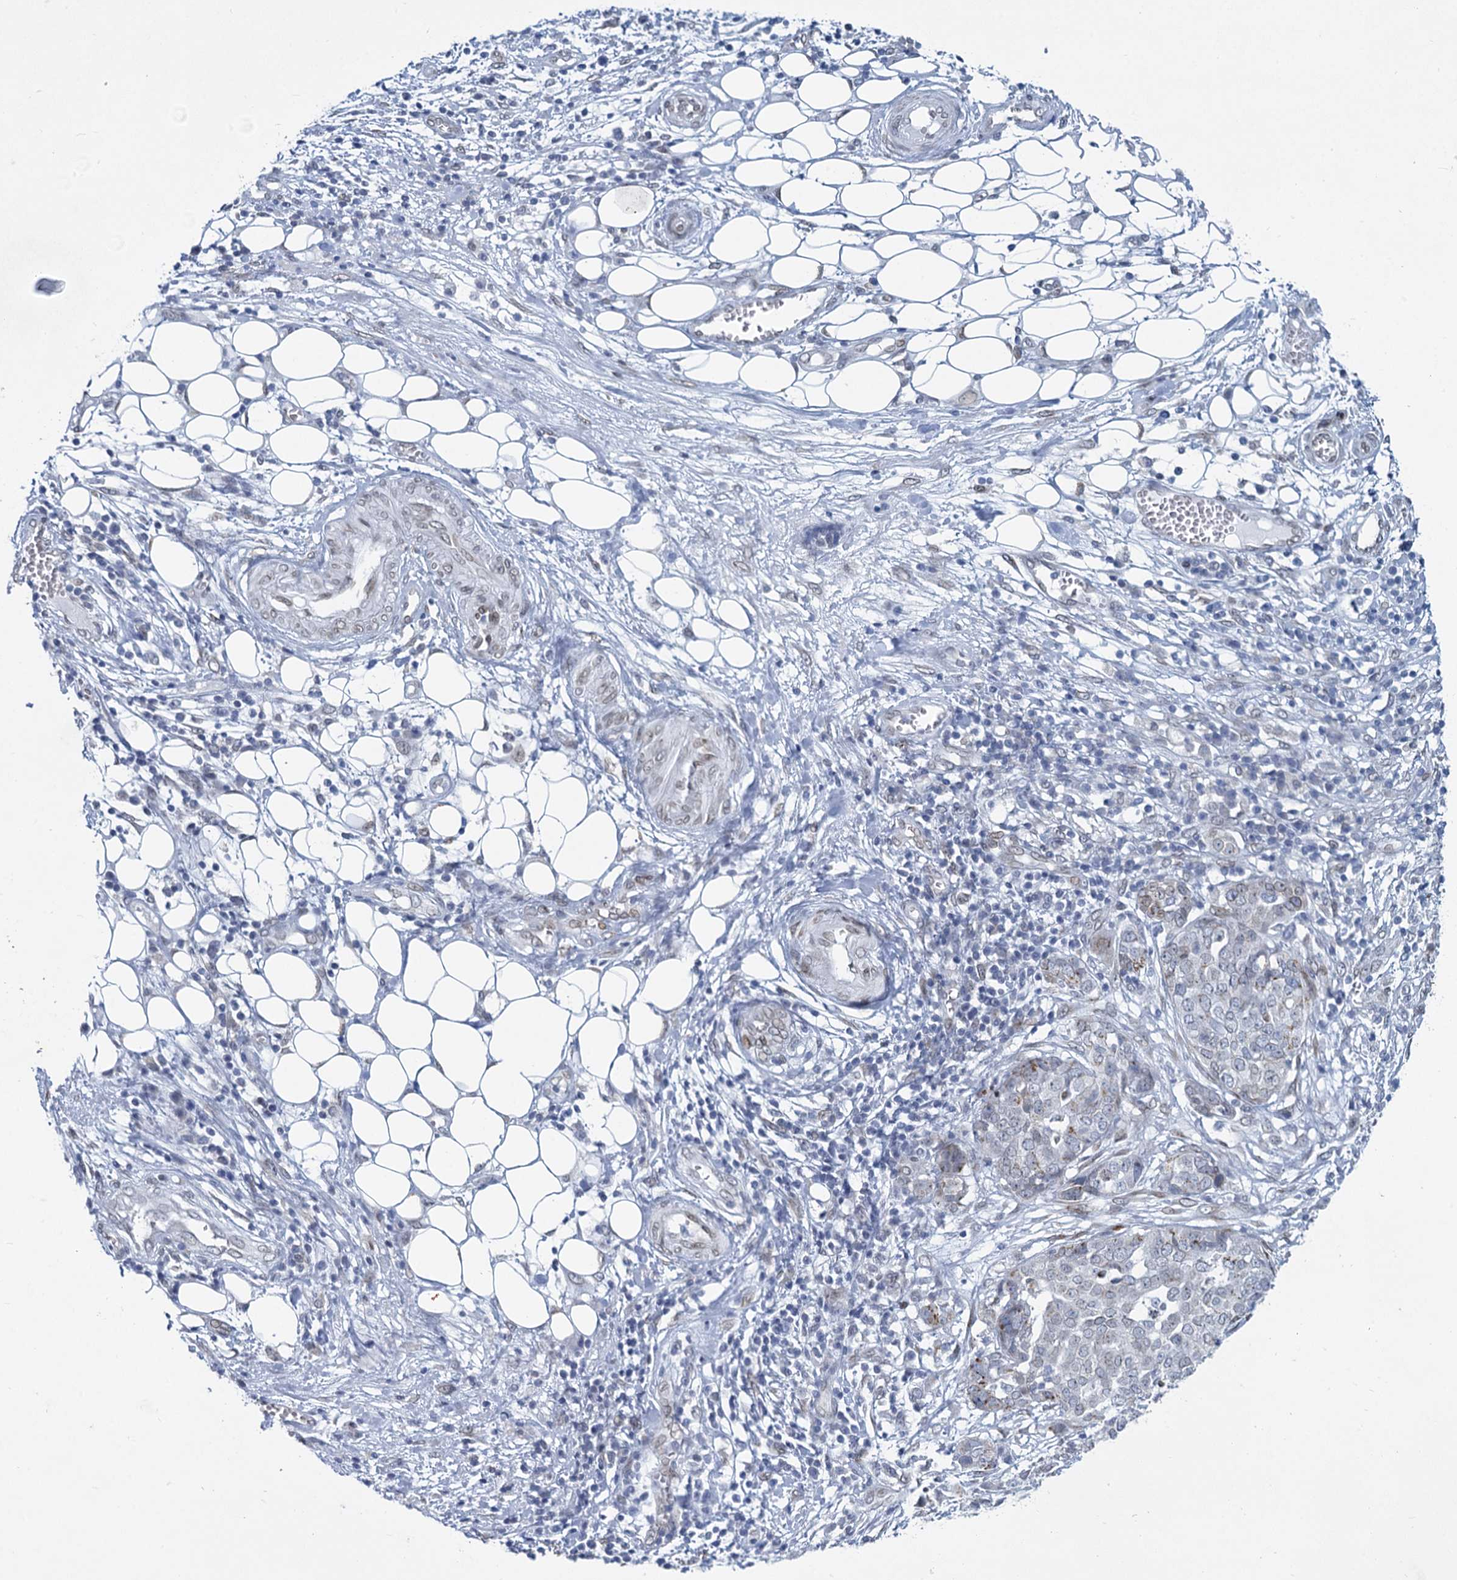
{"staining": {"intensity": "negative", "quantity": "none", "location": "none"}, "tissue": "ovarian cancer", "cell_type": "Tumor cells", "image_type": "cancer", "snomed": [{"axis": "morphology", "description": "Cystadenocarcinoma, serous, NOS"}, {"axis": "topography", "description": "Soft tissue"}, {"axis": "topography", "description": "Ovary"}], "caption": "Immunohistochemical staining of human ovarian serous cystadenocarcinoma demonstrates no significant positivity in tumor cells. Nuclei are stained in blue.", "gene": "PRSS35", "patient": {"sex": "female", "age": 57}}